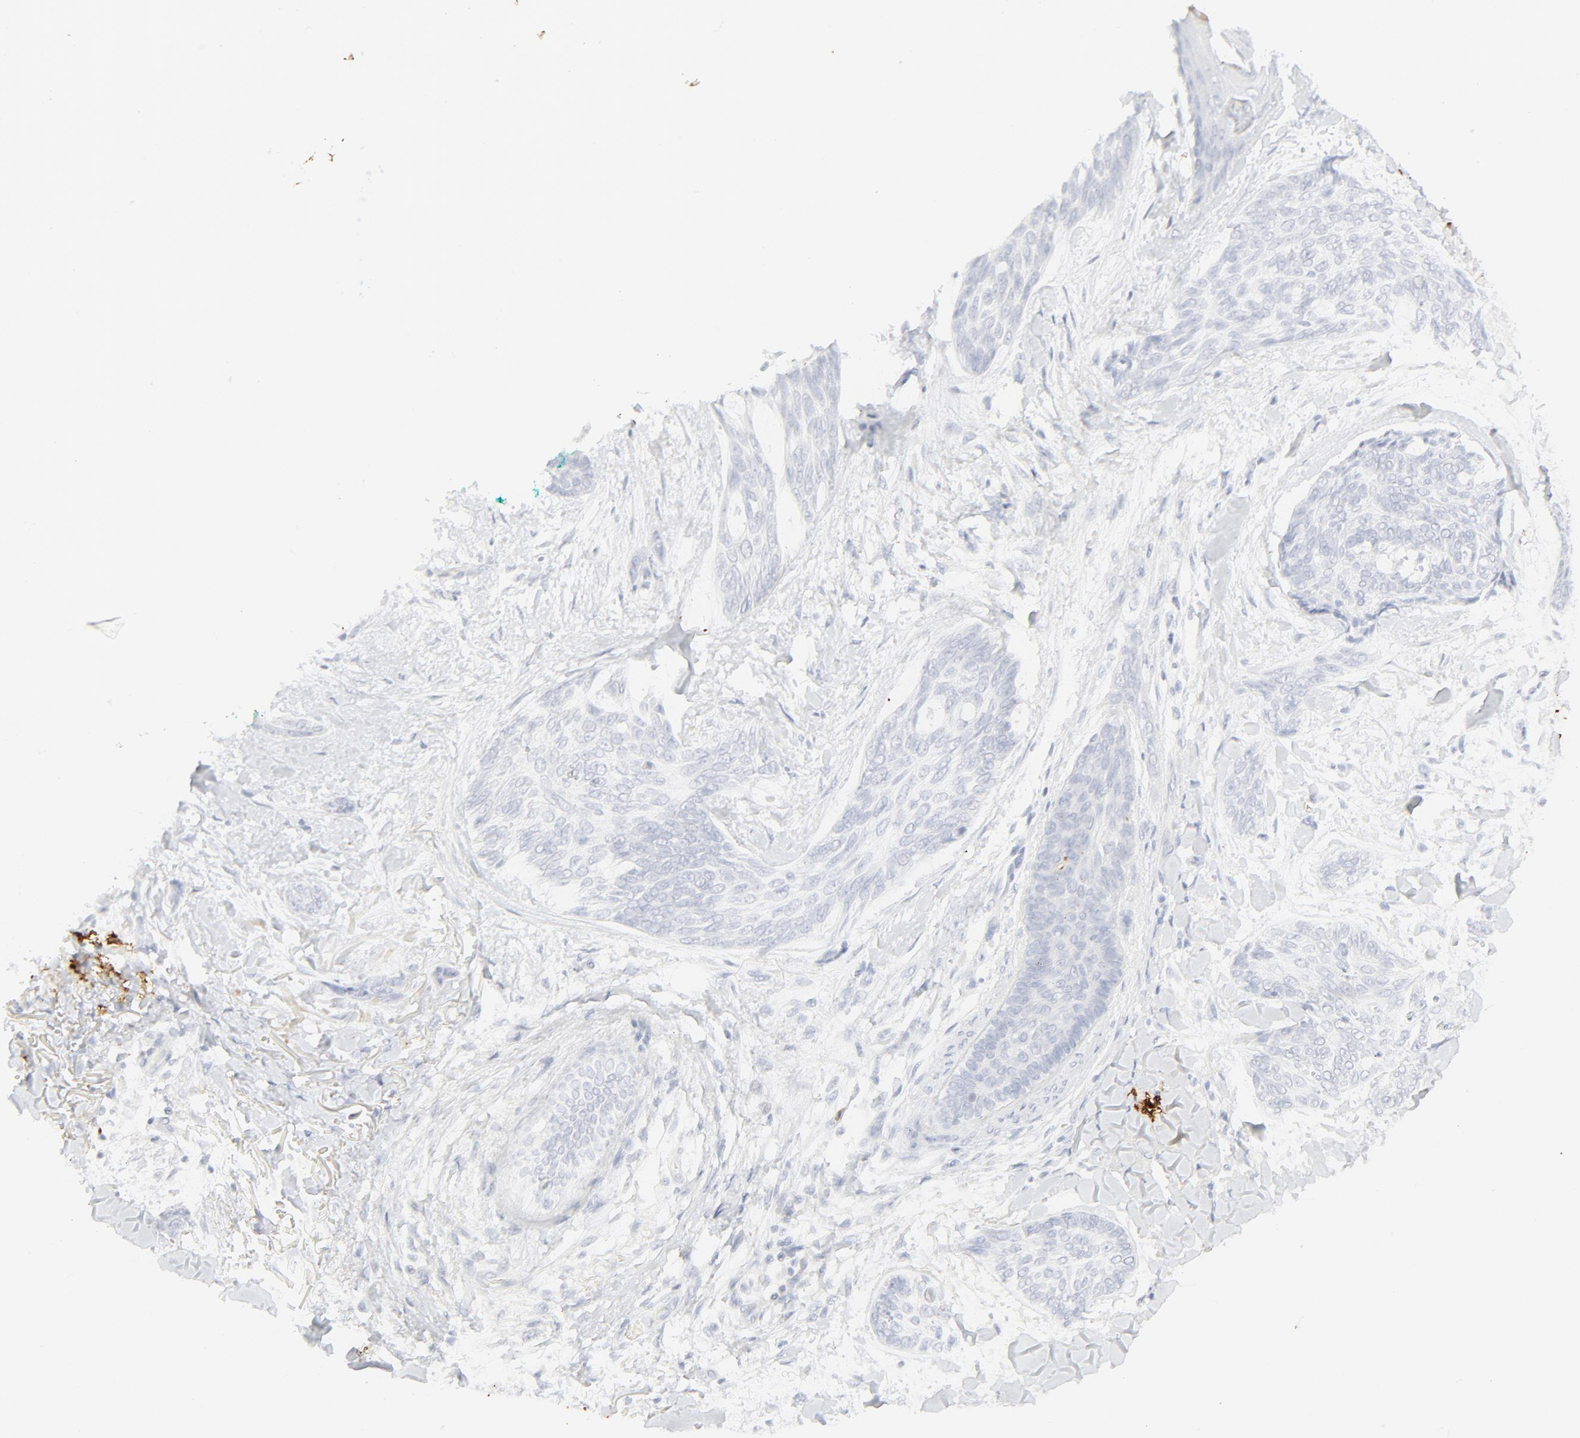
{"staining": {"intensity": "negative", "quantity": "none", "location": "none"}, "tissue": "skin cancer", "cell_type": "Tumor cells", "image_type": "cancer", "snomed": [{"axis": "morphology", "description": "Normal tissue, NOS"}, {"axis": "morphology", "description": "Basal cell carcinoma"}, {"axis": "topography", "description": "Skin"}], "caption": "Micrograph shows no protein positivity in tumor cells of skin basal cell carcinoma tissue. The staining is performed using DAB (3,3'-diaminobenzidine) brown chromogen with nuclei counter-stained in using hematoxylin.", "gene": "CCR7", "patient": {"sex": "female", "age": 71}}